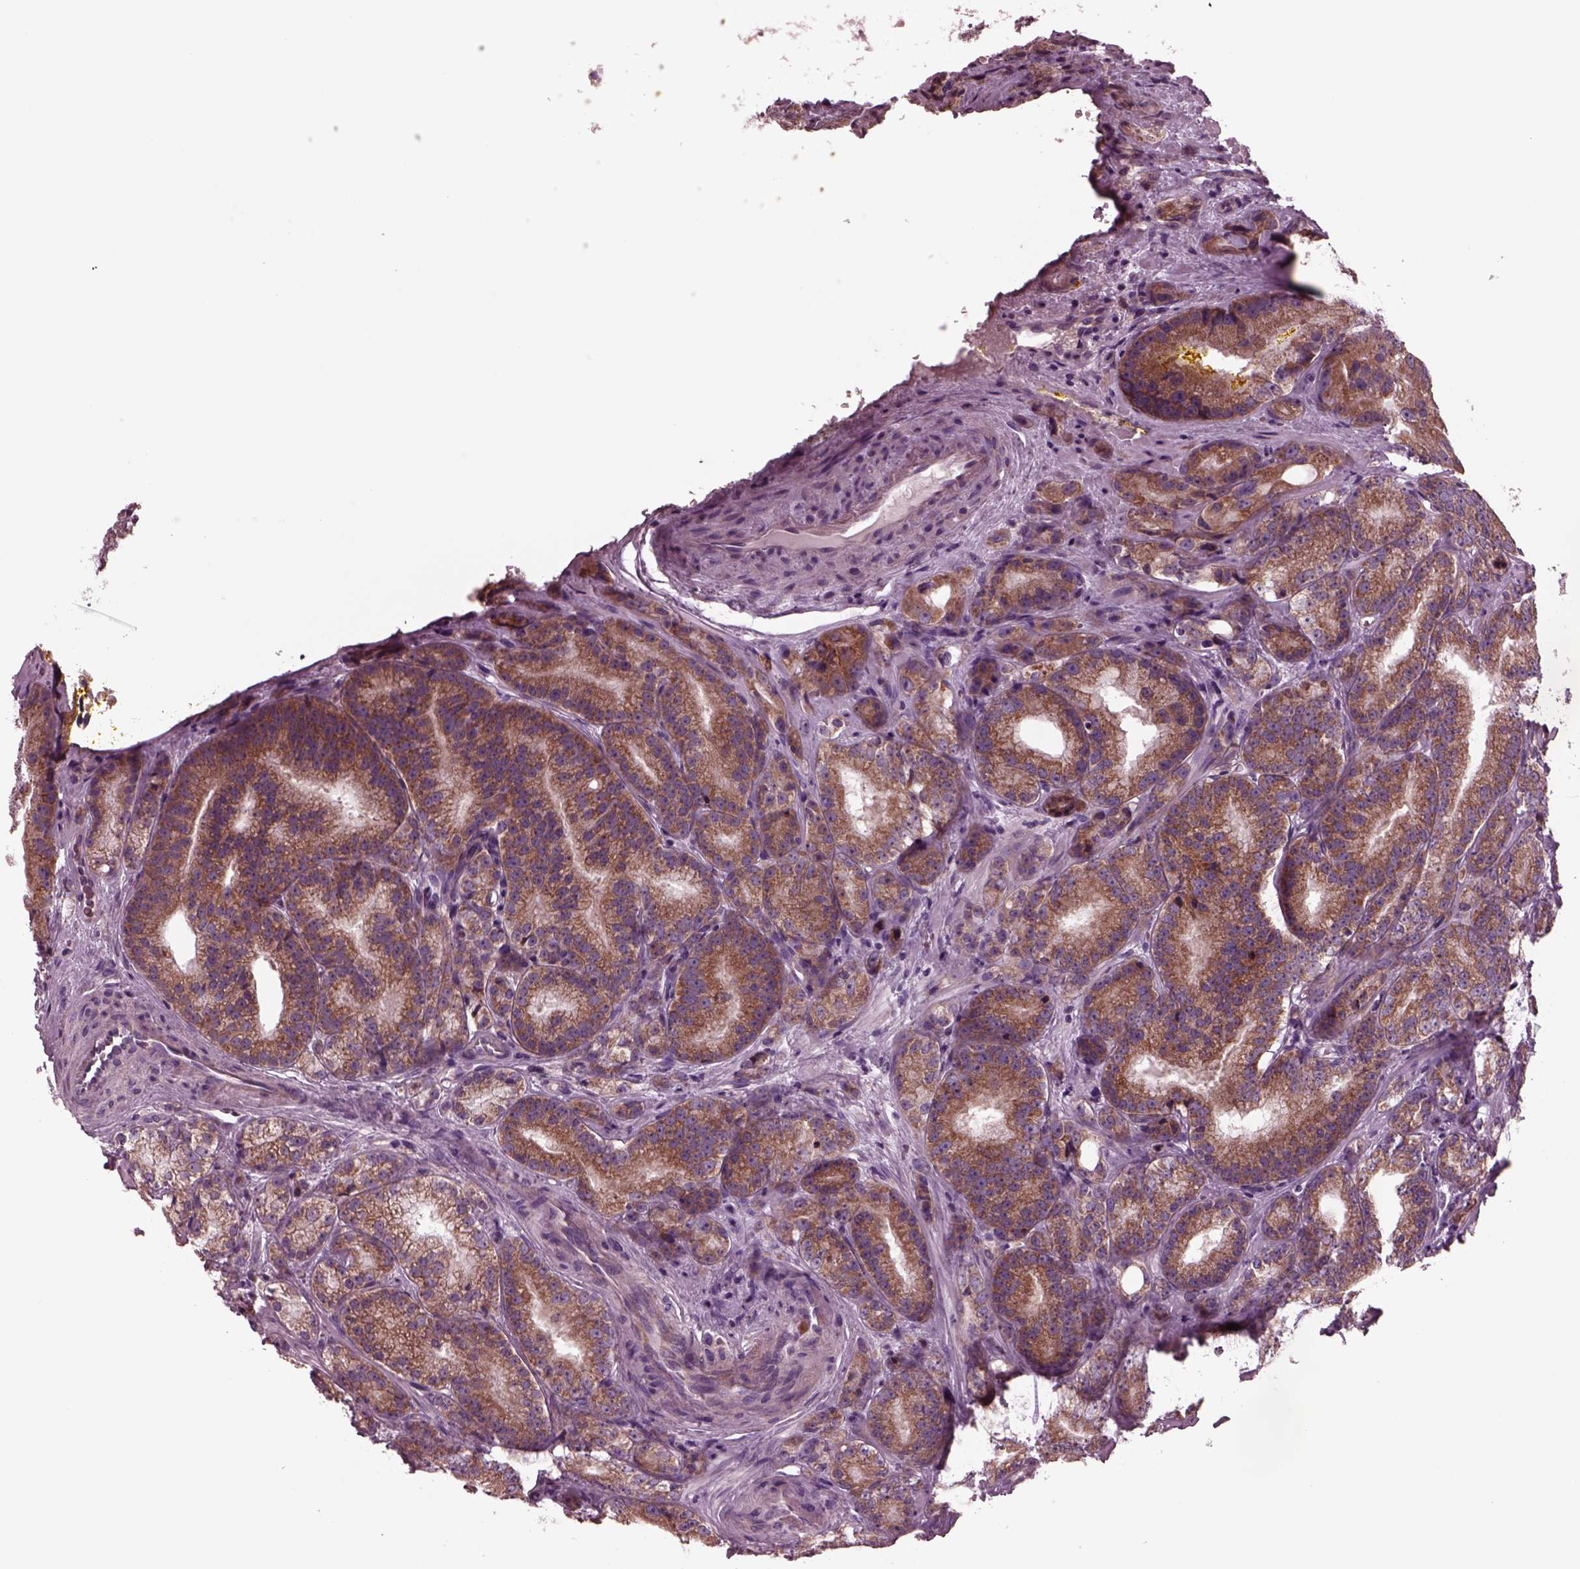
{"staining": {"intensity": "strong", "quantity": "<25%", "location": "cytoplasmic/membranous"}, "tissue": "prostate cancer", "cell_type": "Tumor cells", "image_type": "cancer", "snomed": [{"axis": "morphology", "description": "Adenocarcinoma, NOS"}, {"axis": "topography", "description": "Prostate"}], "caption": "There is medium levels of strong cytoplasmic/membranous staining in tumor cells of prostate cancer, as demonstrated by immunohistochemical staining (brown color).", "gene": "AP4M1", "patient": {"sex": "male", "age": 63}}